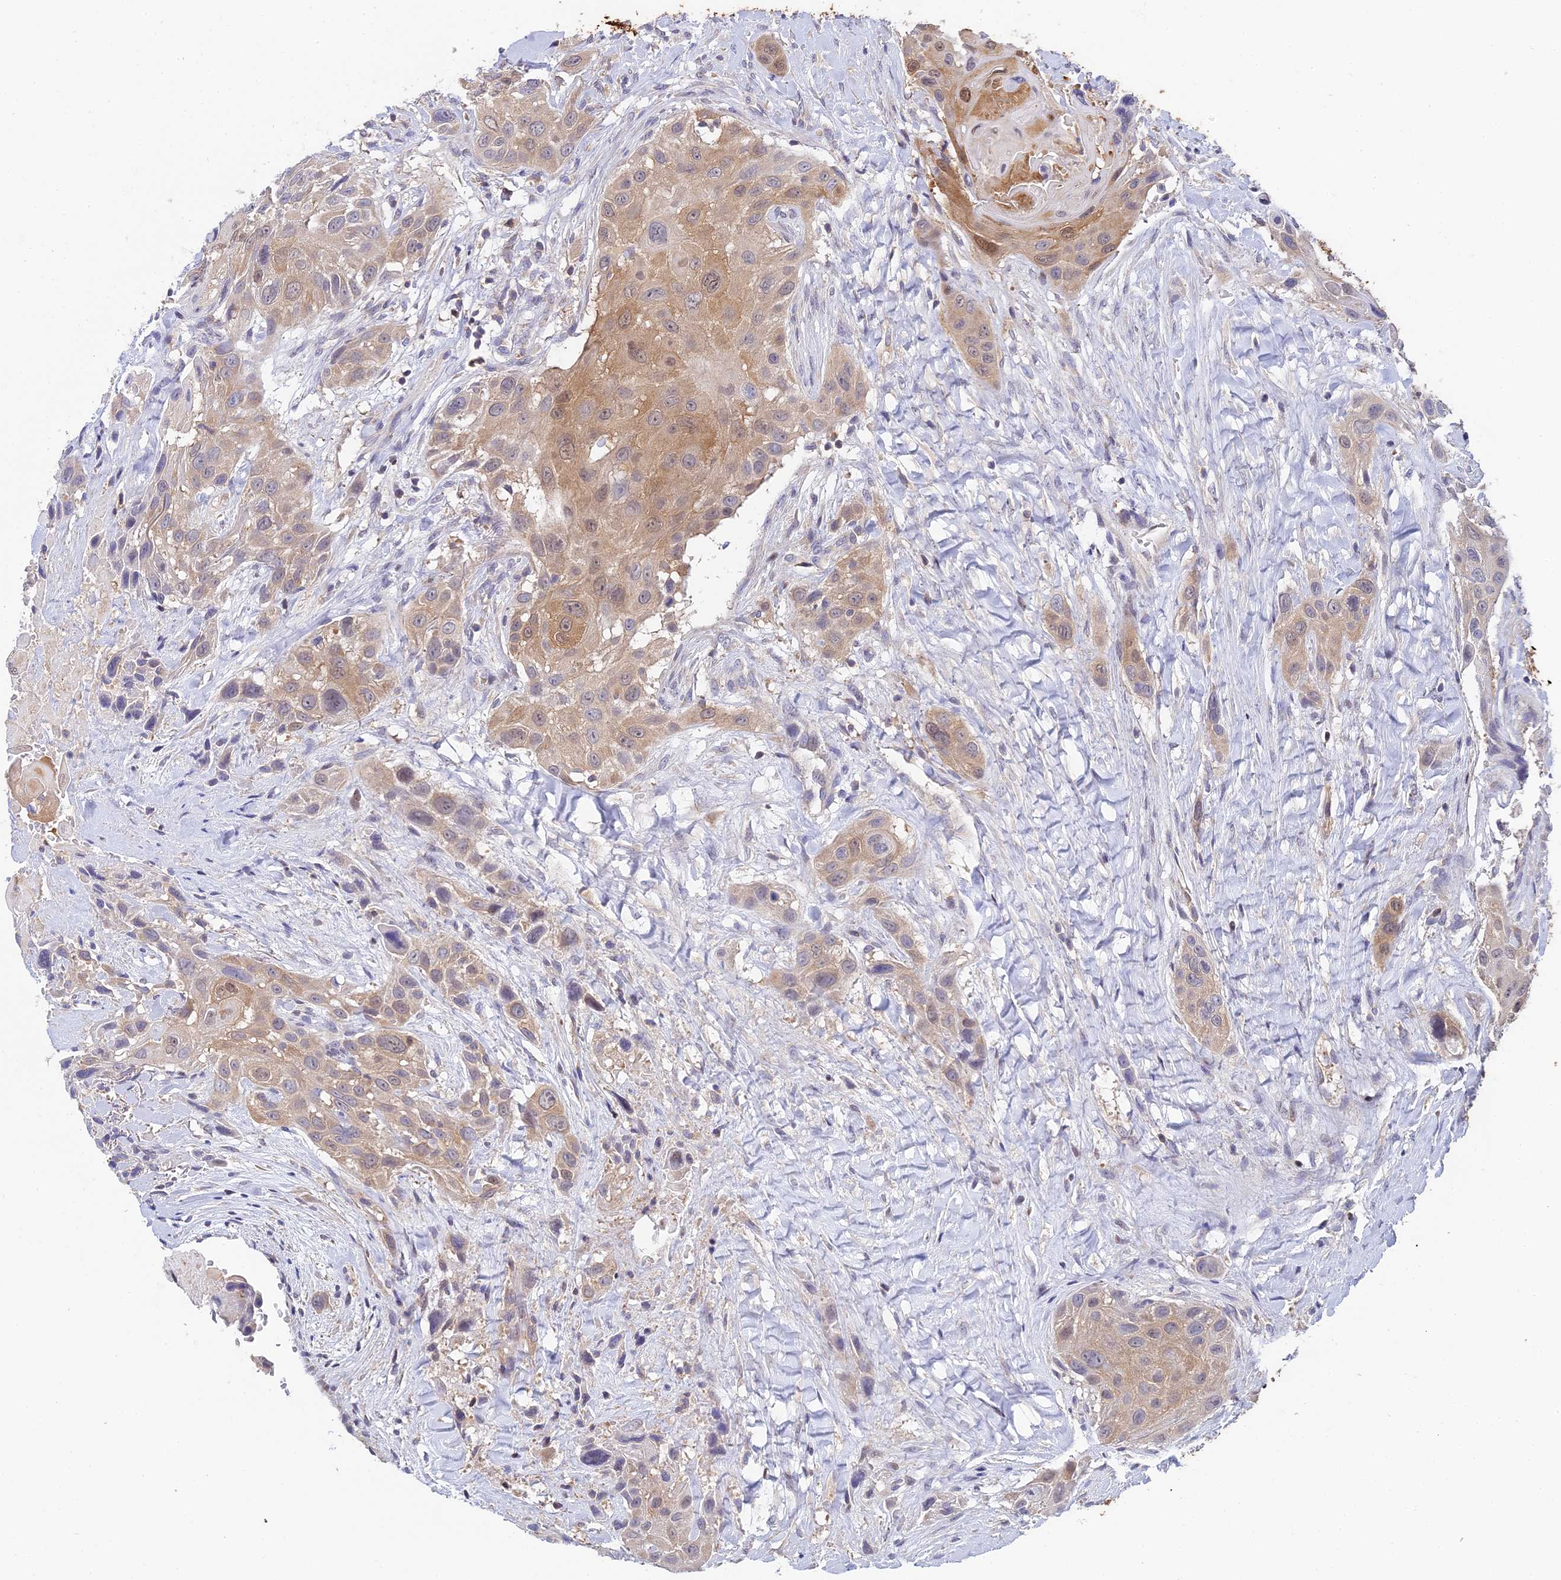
{"staining": {"intensity": "weak", "quantity": ">75%", "location": "cytoplasmic/membranous"}, "tissue": "head and neck cancer", "cell_type": "Tumor cells", "image_type": "cancer", "snomed": [{"axis": "morphology", "description": "Squamous cell carcinoma, NOS"}, {"axis": "topography", "description": "Head-Neck"}], "caption": "Immunohistochemical staining of human head and neck cancer (squamous cell carcinoma) reveals low levels of weak cytoplasmic/membranous protein positivity in about >75% of tumor cells.", "gene": "ELOA2", "patient": {"sex": "male", "age": 81}}